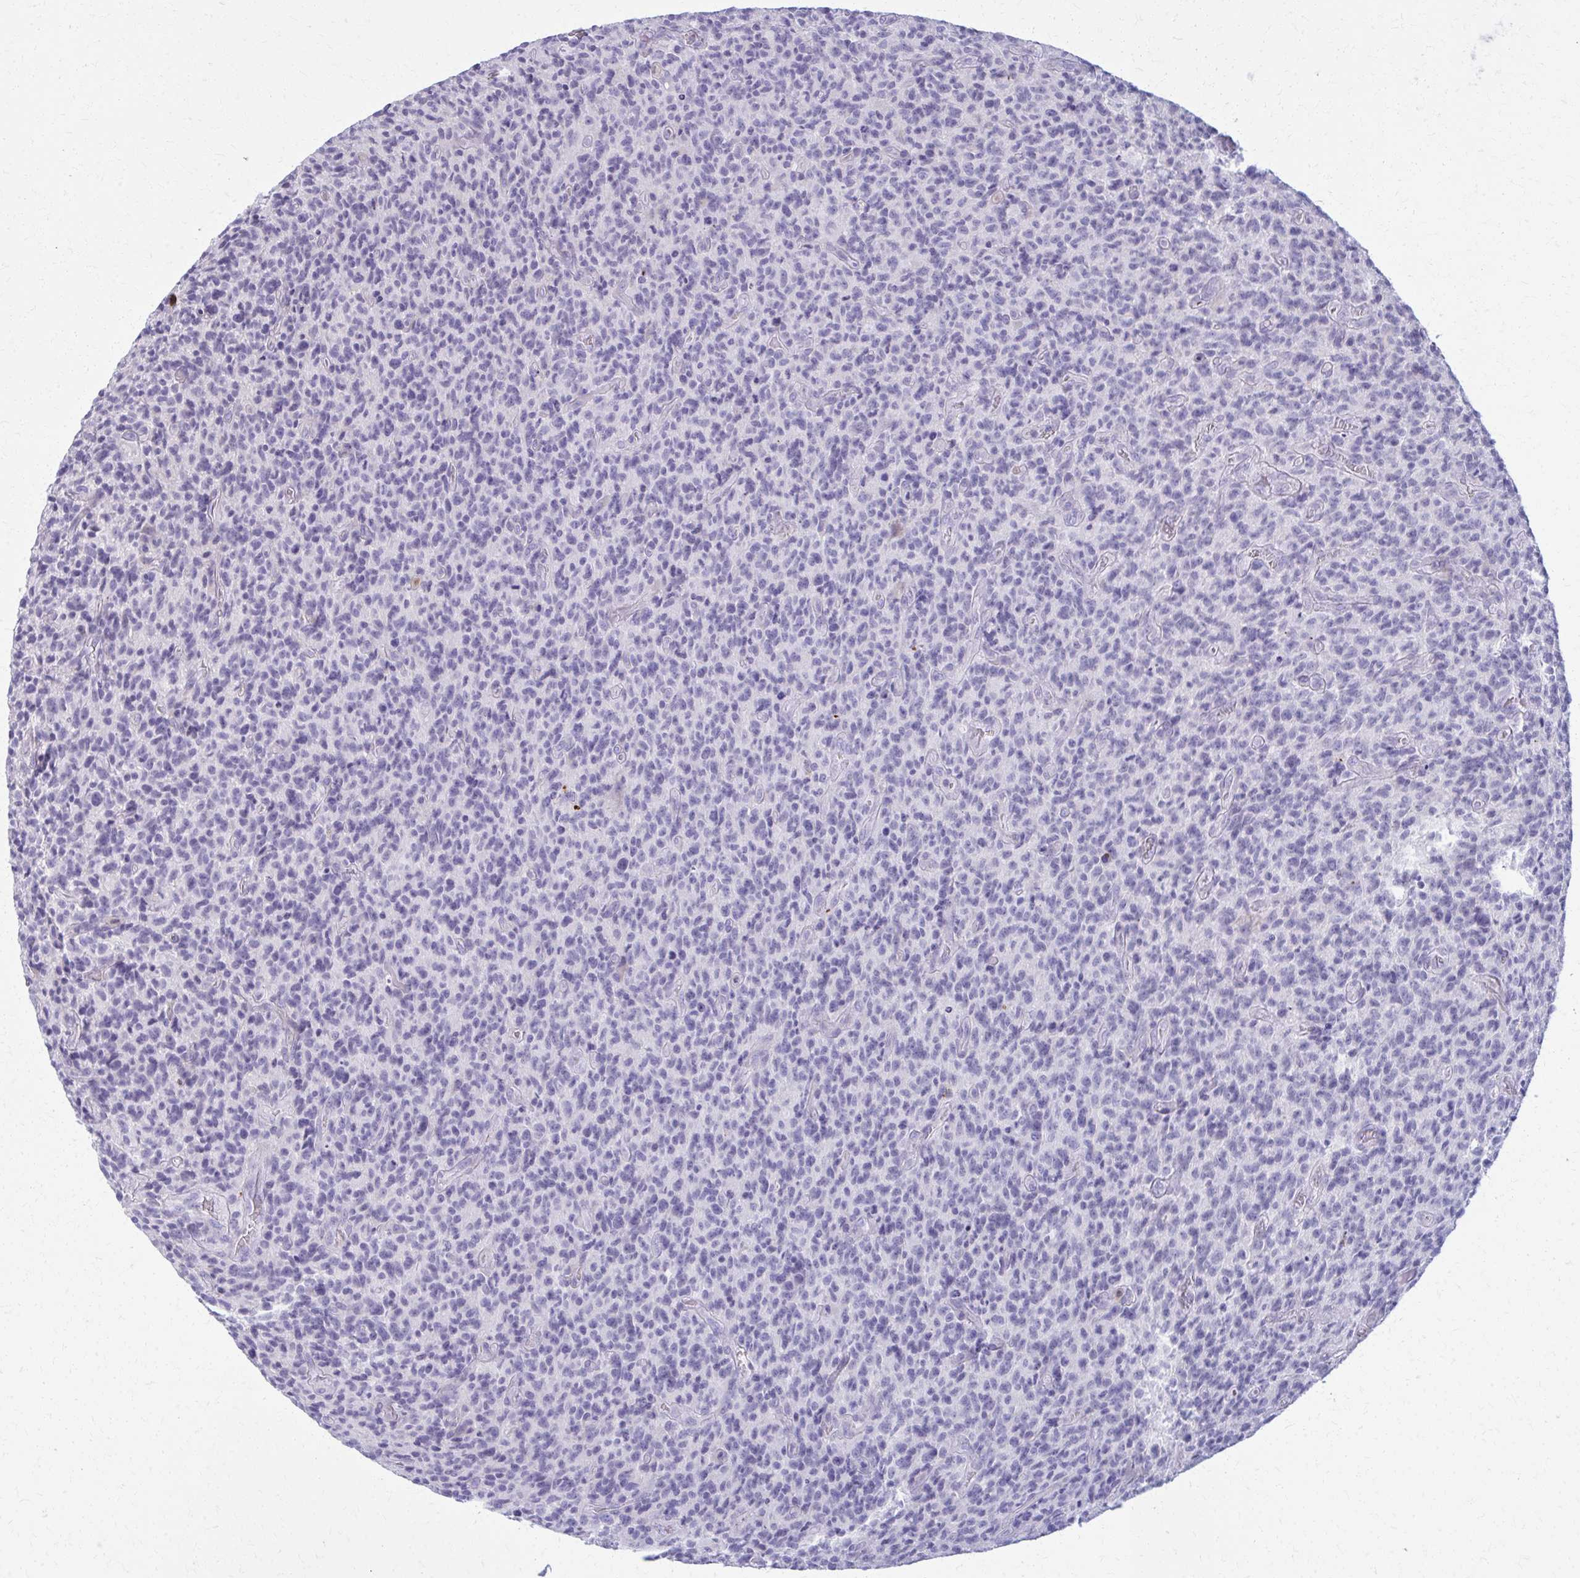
{"staining": {"intensity": "negative", "quantity": "none", "location": "none"}, "tissue": "glioma", "cell_type": "Tumor cells", "image_type": "cancer", "snomed": [{"axis": "morphology", "description": "Glioma, malignant, High grade"}, {"axis": "topography", "description": "Brain"}], "caption": "IHC photomicrograph of neoplastic tissue: malignant high-grade glioma stained with DAB displays no significant protein expression in tumor cells.", "gene": "OR4M1", "patient": {"sex": "male", "age": 76}}